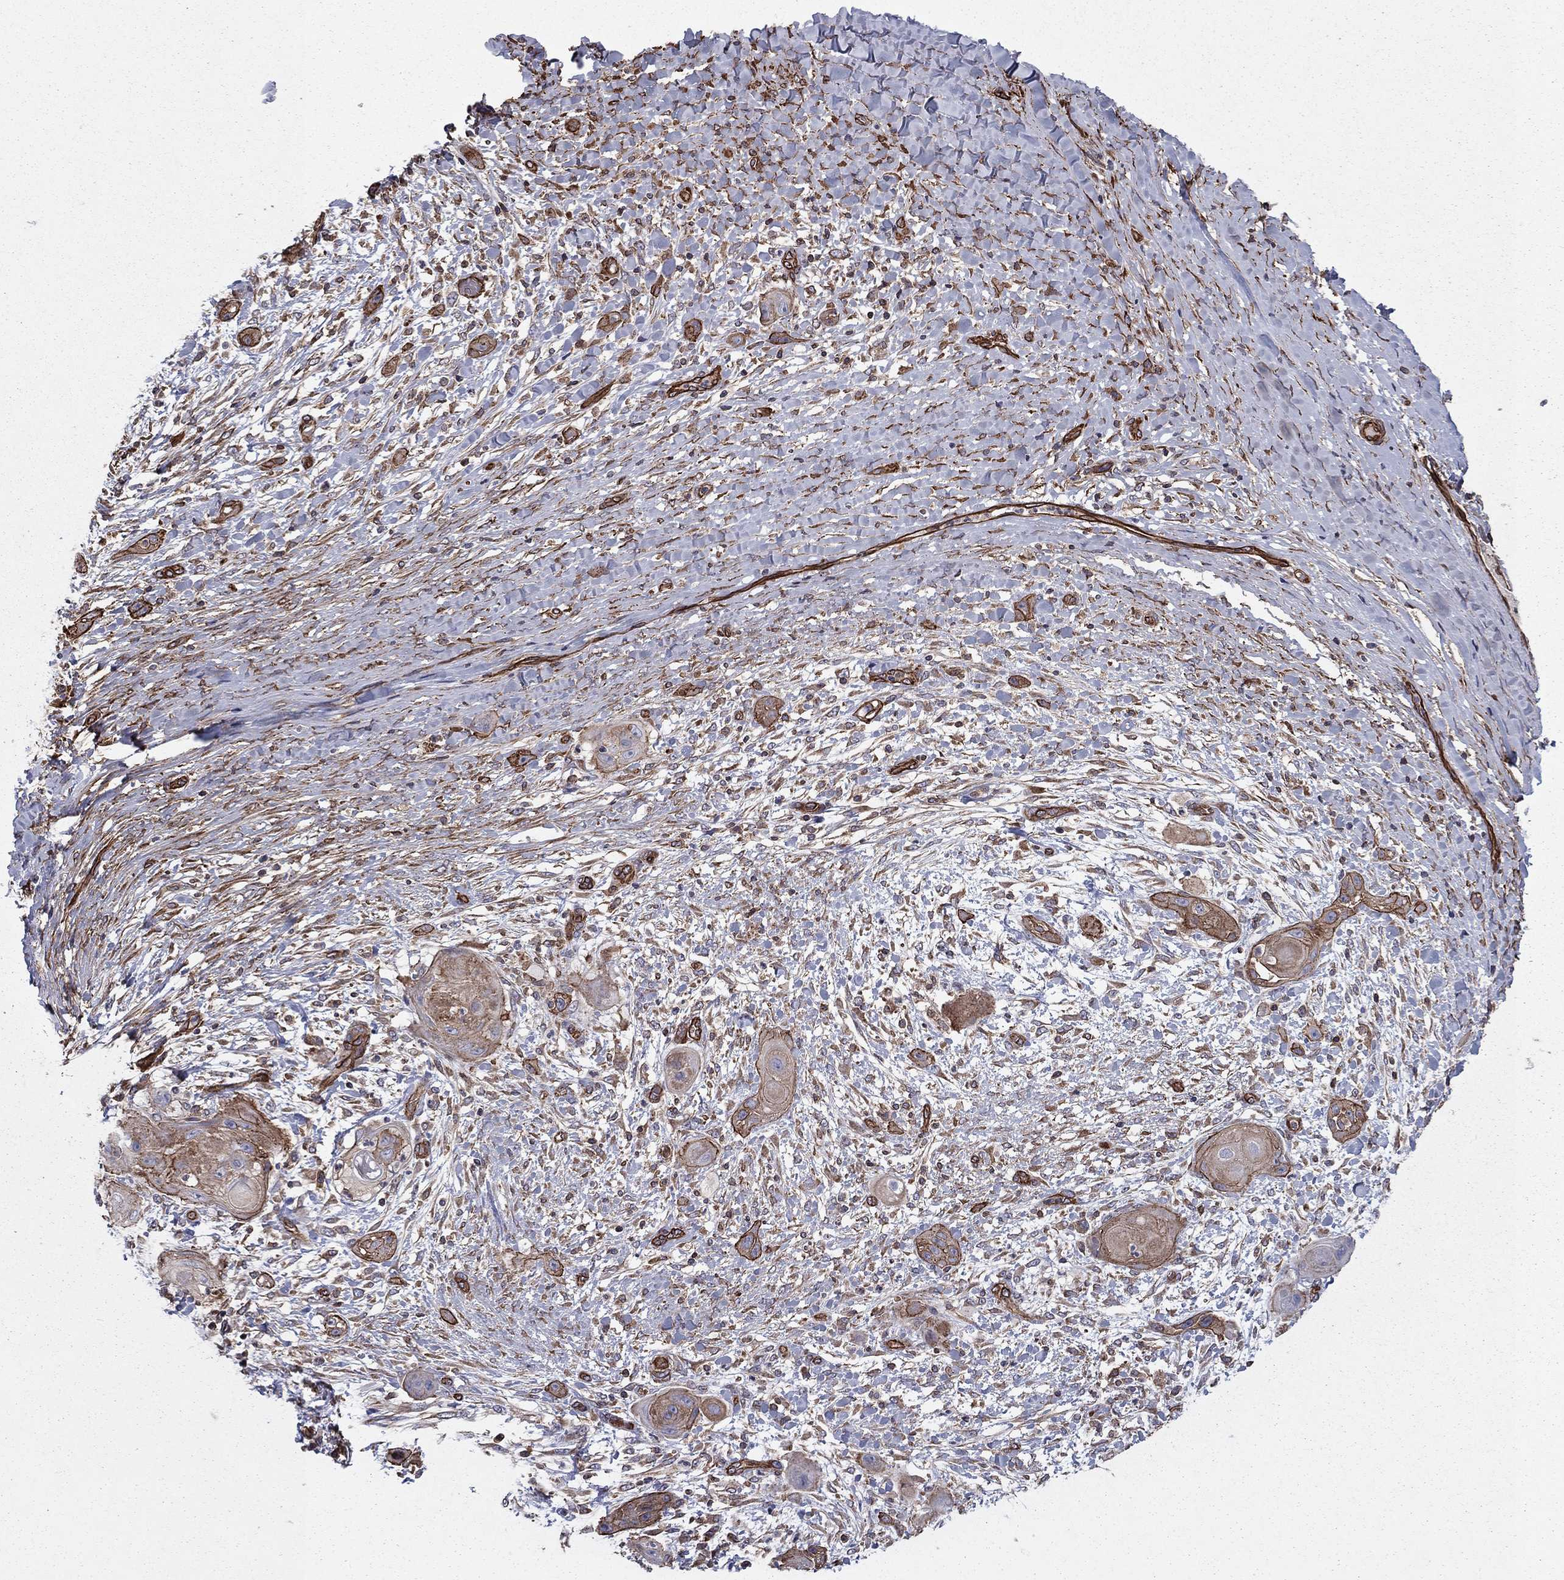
{"staining": {"intensity": "moderate", "quantity": "25%-75%", "location": "cytoplasmic/membranous"}, "tissue": "skin cancer", "cell_type": "Tumor cells", "image_type": "cancer", "snomed": [{"axis": "morphology", "description": "Squamous cell carcinoma, NOS"}, {"axis": "topography", "description": "Skin"}], "caption": "A photomicrograph showing moderate cytoplasmic/membranous staining in approximately 25%-75% of tumor cells in skin squamous cell carcinoma, as visualized by brown immunohistochemical staining.", "gene": "SHMT1", "patient": {"sex": "male", "age": 62}}